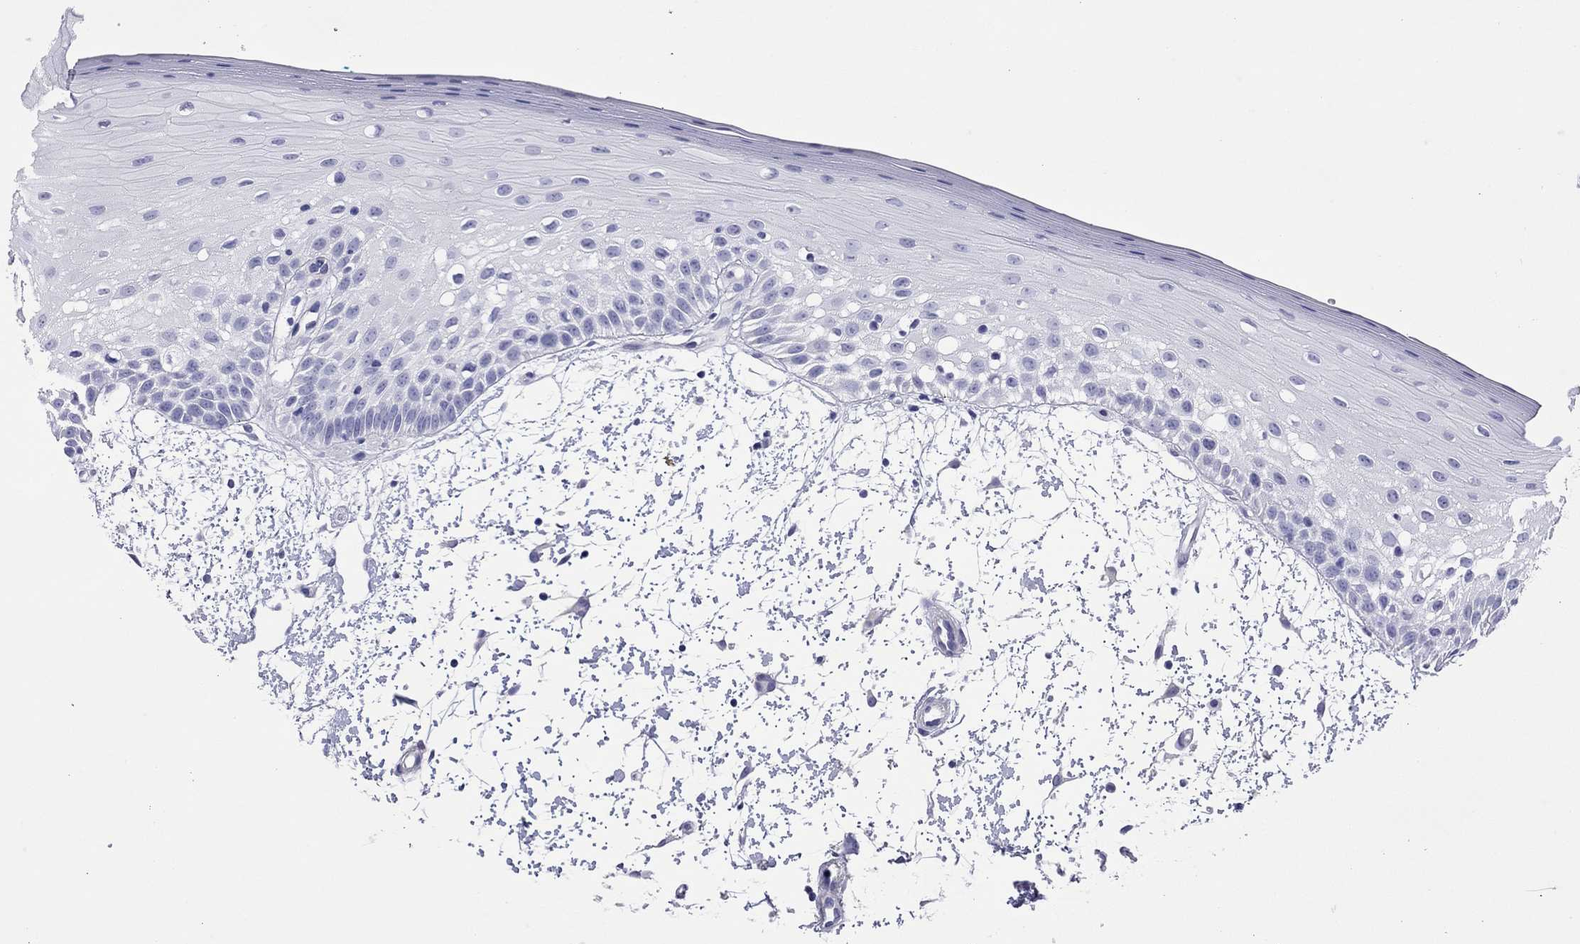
{"staining": {"intensity": "negative", "quantity": "none", "location": "none"}, "tissue": "oral mucosa", "cell_type": "Squamous epithelial cells", "image_type": "normal", "snomed": [{"axis": "morphology", "description": "Normal tissue, NOS"}, {"axis": "morphology", "description": "Squamous cell carcinoma, NOS"}, {"axis": "topography", "description": "Oral tissue"}, {"axis": "topography", "description": "Head-Neck"}], "caption": "Immunohistochemical staining of benign oral mucosa displays no significant expression in squamous epithelial cells.", "gene": "KIAA2012", "patient": {"sex": "female", "age": 75}}